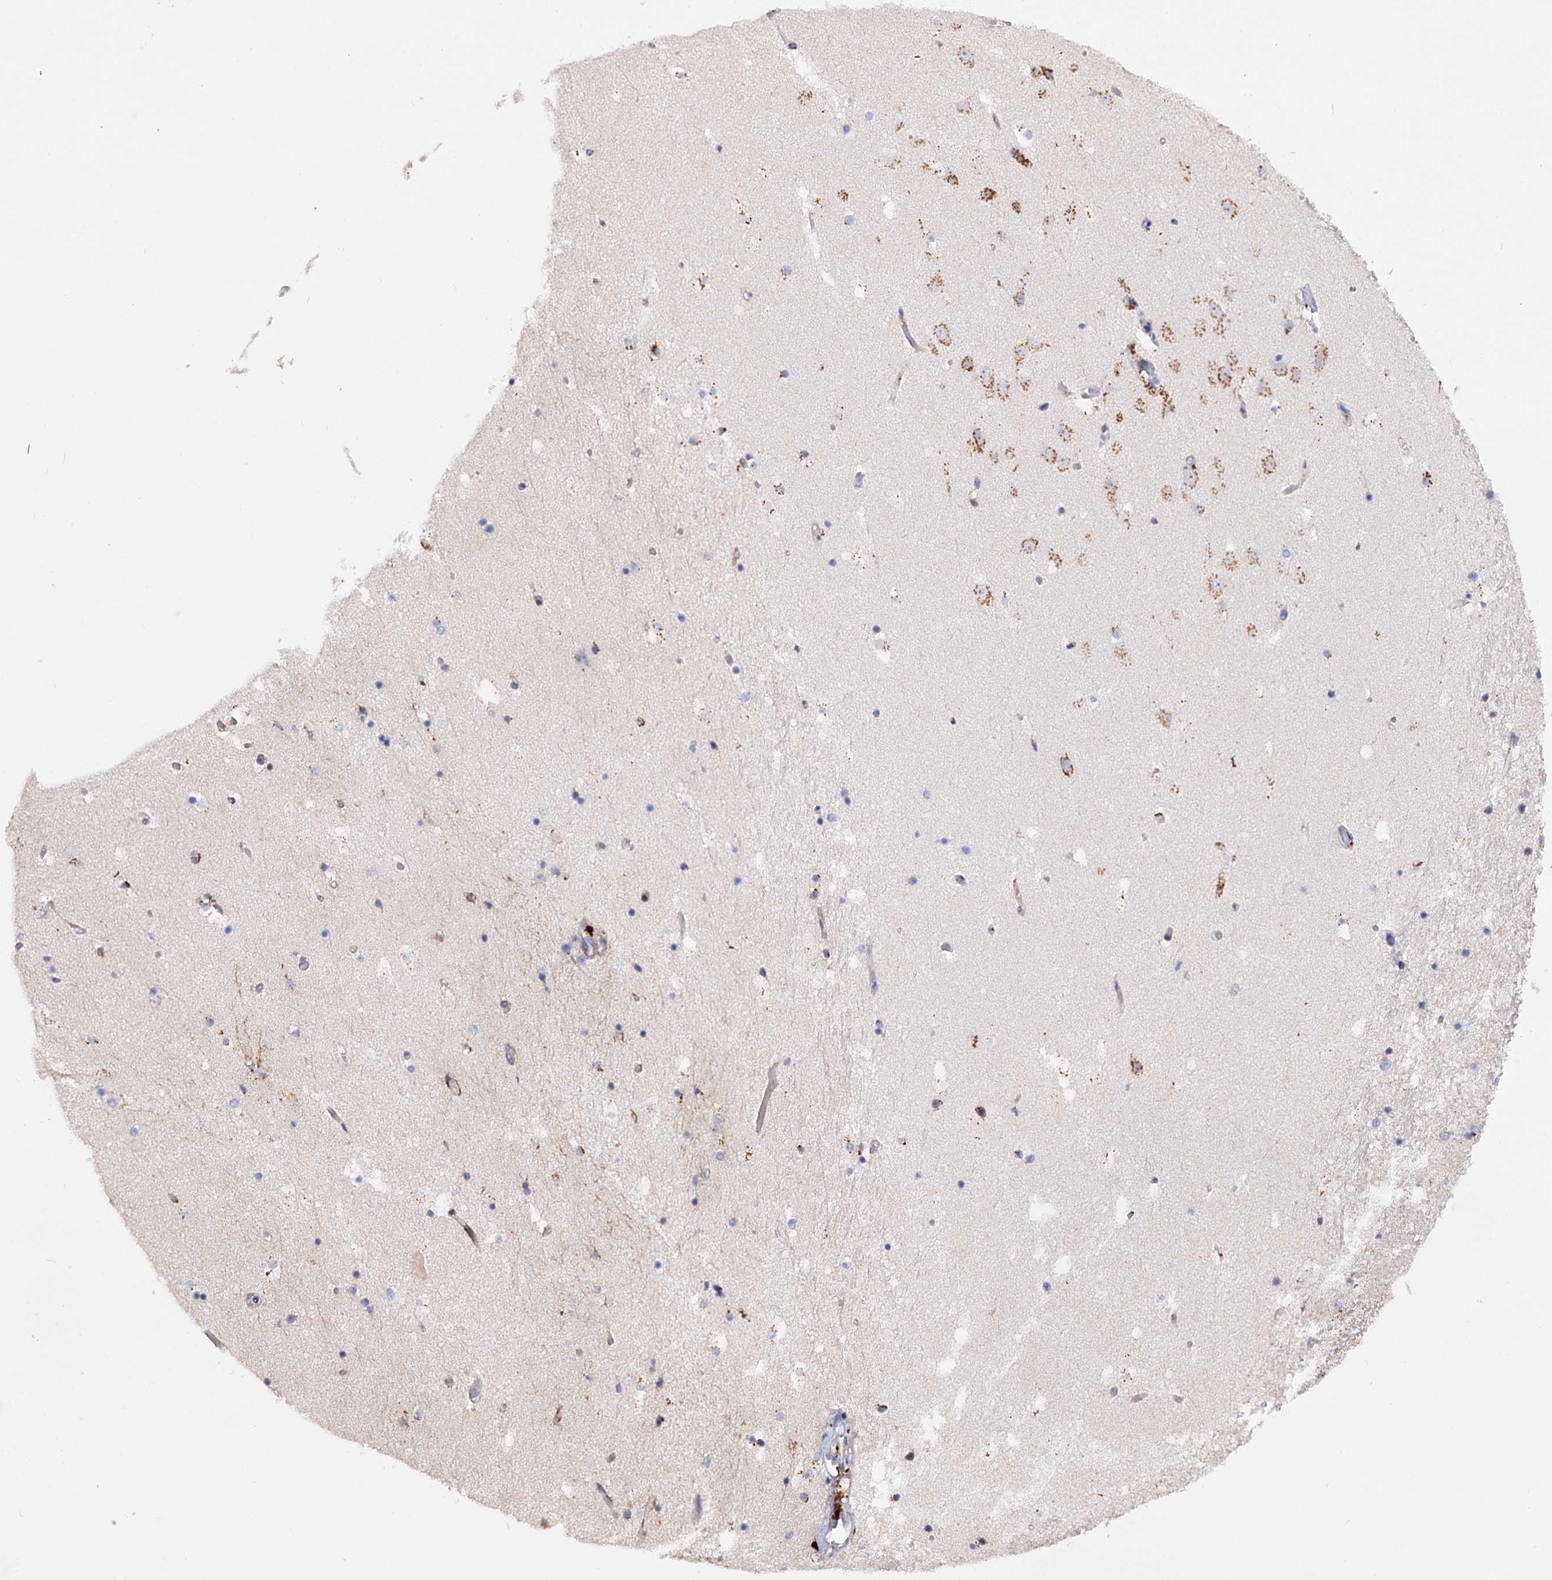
{"staining": {"intensity": "moderate", "quantity": "<25%", "location": "cytoplasmic/membranous"}, "tissue": "hippocampus", "cell_type": "Glial cells", "image_type": "normal", "snomed": [{"axis": "morphology", "description": "Normal tissue, NOS"}, {"axis": "topography", "description": "Hippocampus"}], "caption": "Immunohistochemical staining of unremarkable human hippocampus demonstrates <25% levels of moderate cytoplasmic/membranous protein expression in approximately <25% of glial cells. Ihc stains the protein of interest in brown and the nuclei are stained blue.", "gene": "C11orf96", "patient": {"sex": "female", "age": 52}}